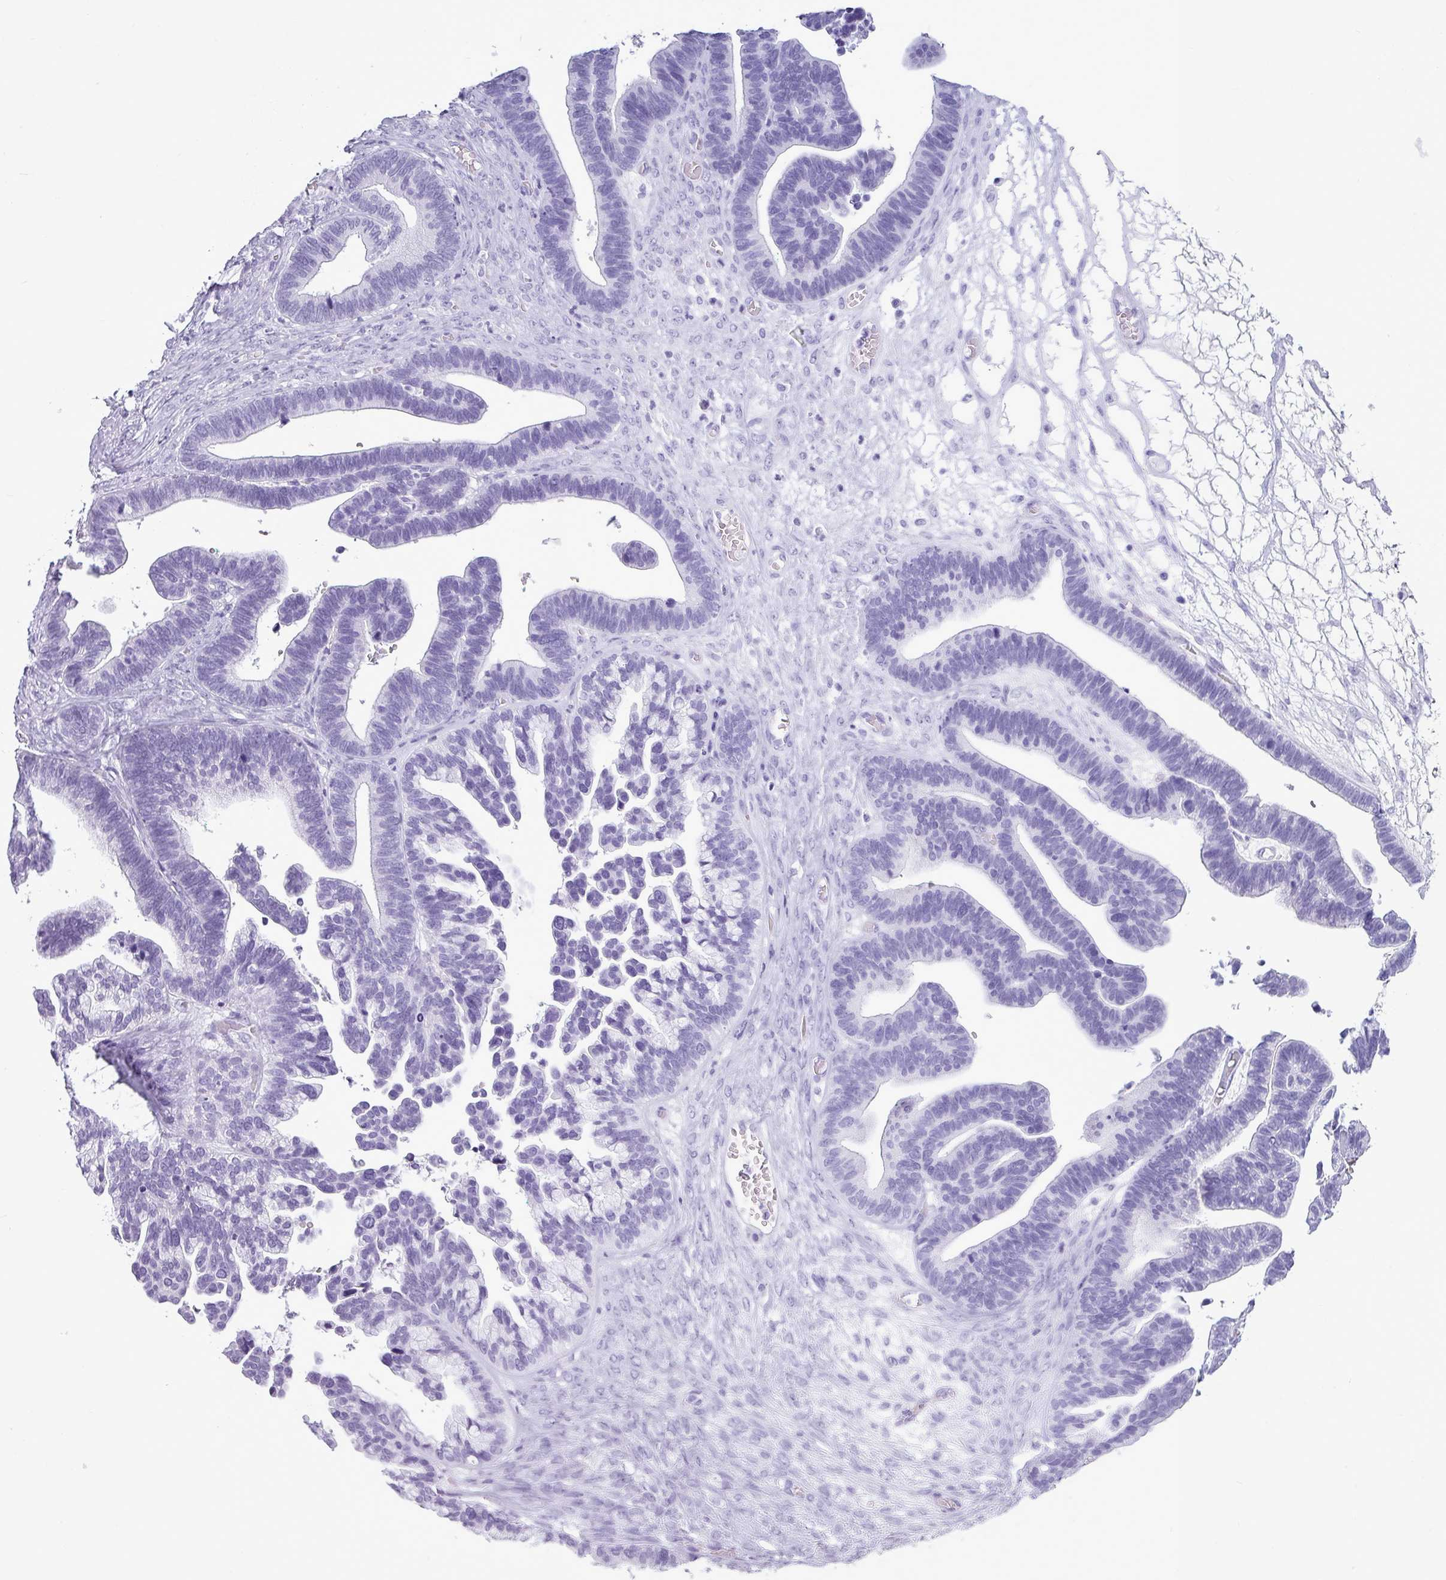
{"staining": {"intensity": "negative", "quantity": "none", "location": "none"}, "tissue": "ovarian cancer", "cell_type": "Tumor cells", "image_type": "cancer", "snomed": [{"axis": "morphology", "description": "Cystadenocarcinoma, serous, NOS"}, {"axis": "topography", "description": "Ovary"}], "caption": "This is an immunohistochemistry (IHC) histopathology image of human ovarian serous cystadenocarcinoma. There is no expression in tumor cells.", "gene": "AMY1B", "patient": {"sex": "female", "age": 56}}